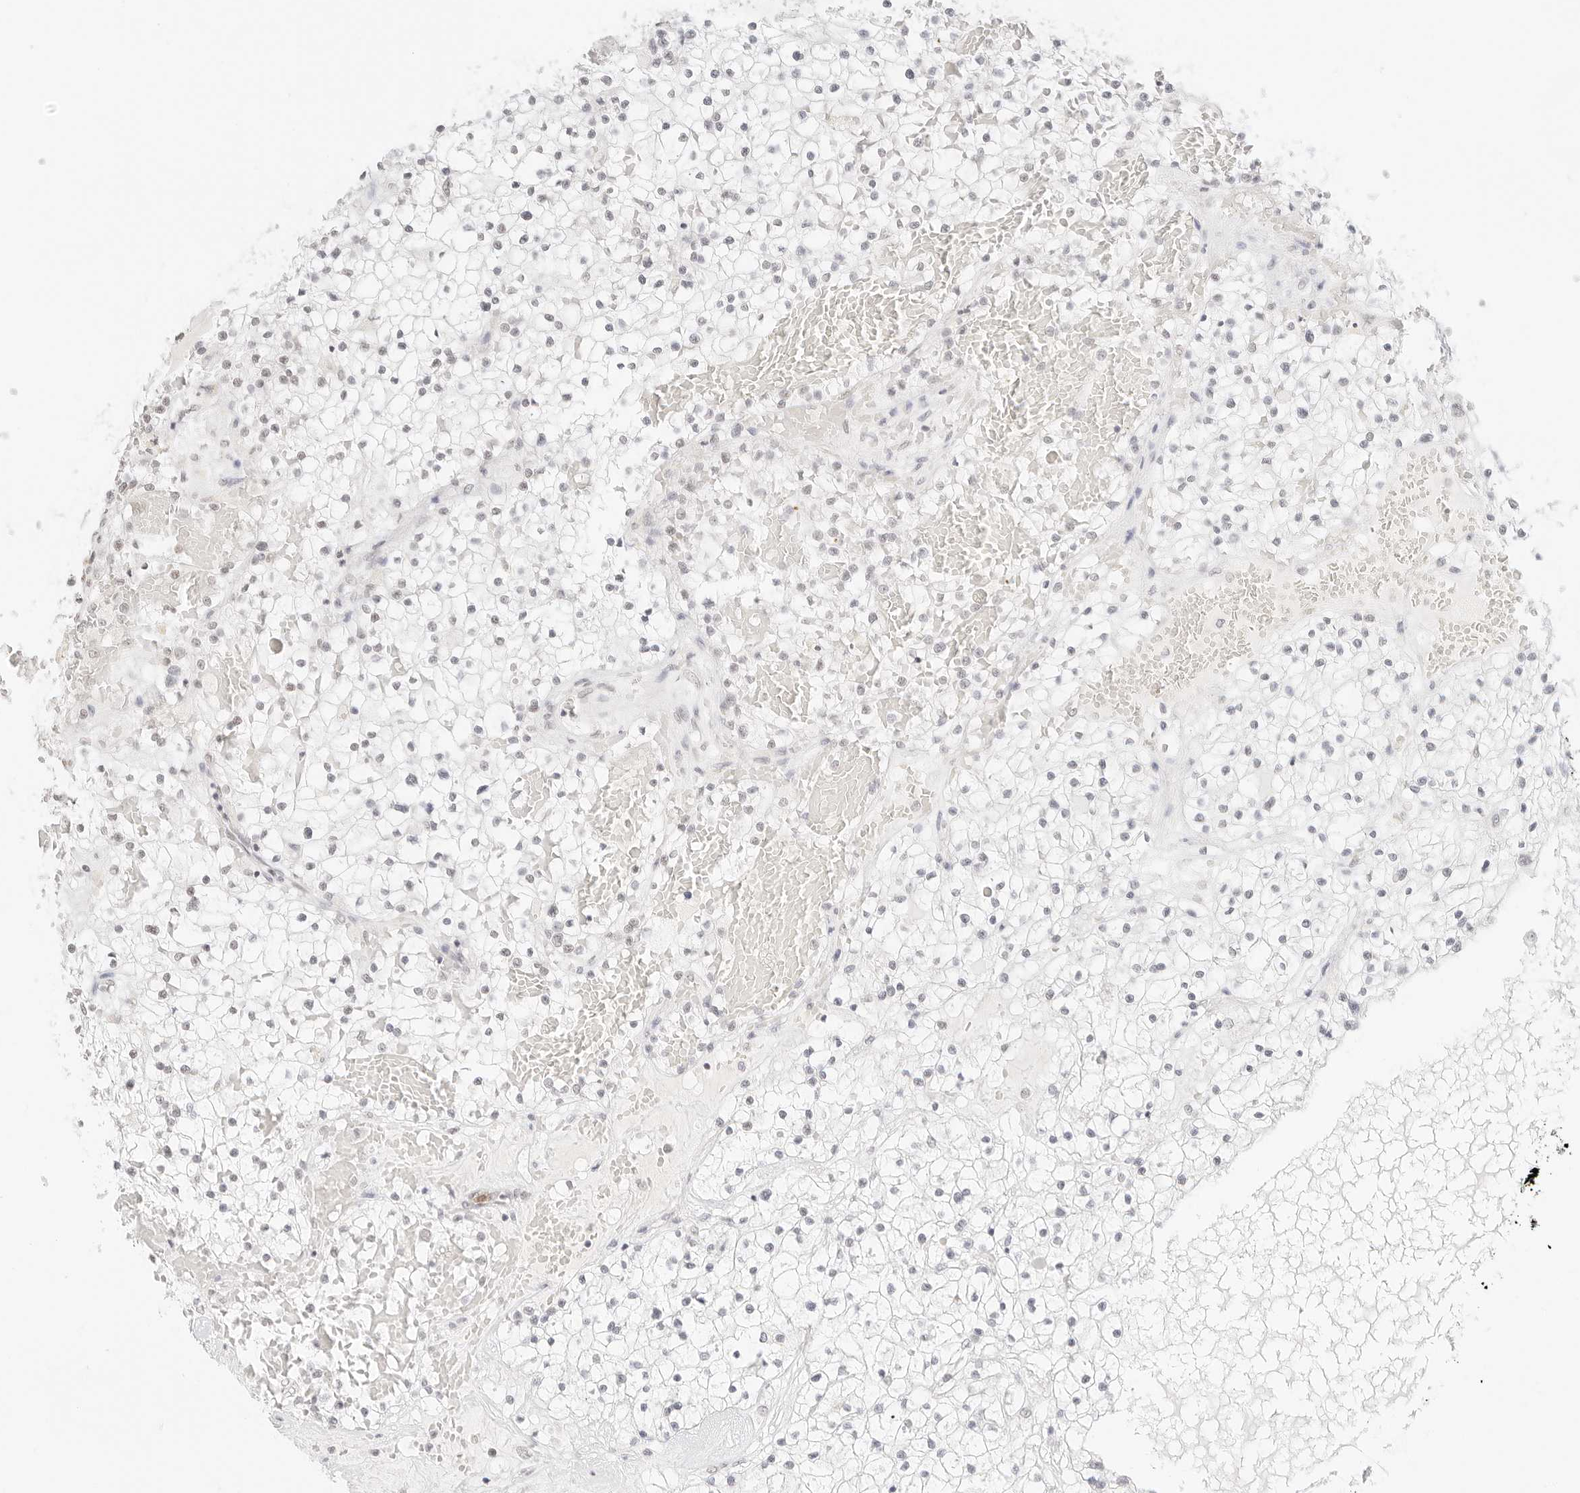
{"staining": {"intensity": "negative", "quantity": "none", "location": "none"}, "tissue": "renal cancer", "cell_type": "Tumor cells", "image_type": "cancer", "snomed": [{"axis": "morphology", "description": "Normal tissue, NOS"}, {"axis": "morphology", "description": "Adenocarcinoma, NOS"}, {"axis": "topography", "description": "Kidney"}], "caption": "Histopathology image shows no protein positivity in tumor cells of renal cancer (adenocarcinoma) tissue.", "gene": "FBLN5", "patient": {"sex": "male", "age": 68}}